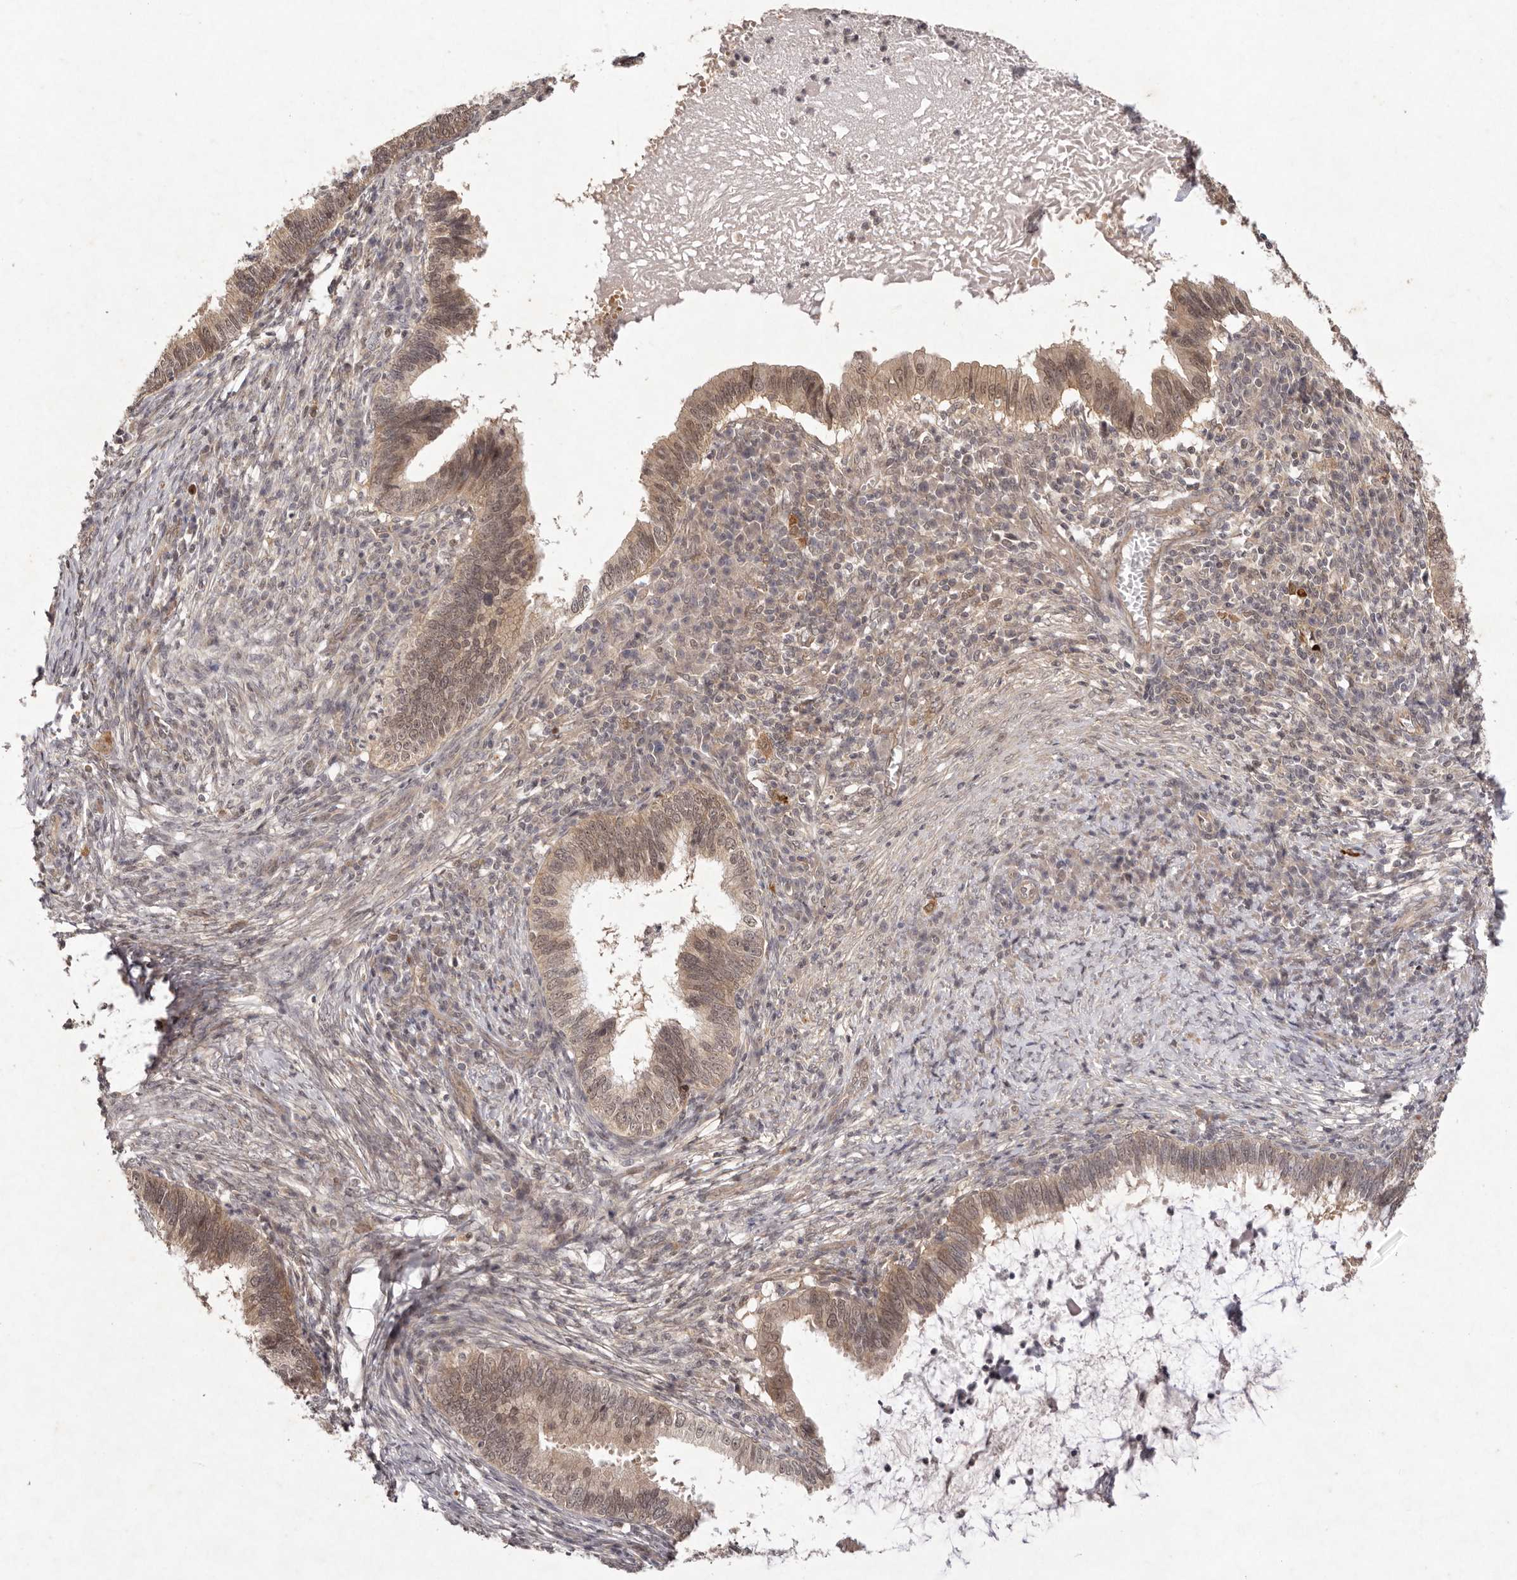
{"staining": {"intensity": "moderate", "quantity": ">75%", "location": "cytoplasmic/membranous,nuclear"}, "tissue": "cervical cancer", "cell_type": "Tumor cells", "image_type": "cancer", "snomed": [{"axis": "morphology", "description": "Adenocarcinoma, NOS"}, {"axis": "topography", "description": "Cervix"}], "caption": "Tumor cells show medium levels of moderate cytoplasmic/membranous and nuclear positivity in approximately >75% of cells in human cervical adenocarcinoma. The protein is stained brown, and the nuclei are stained in blue (DAB IHC with brightfield microscopy, high magnification).", "gene": "BUD31", "patient": {"sex": "female", "age": 36}}